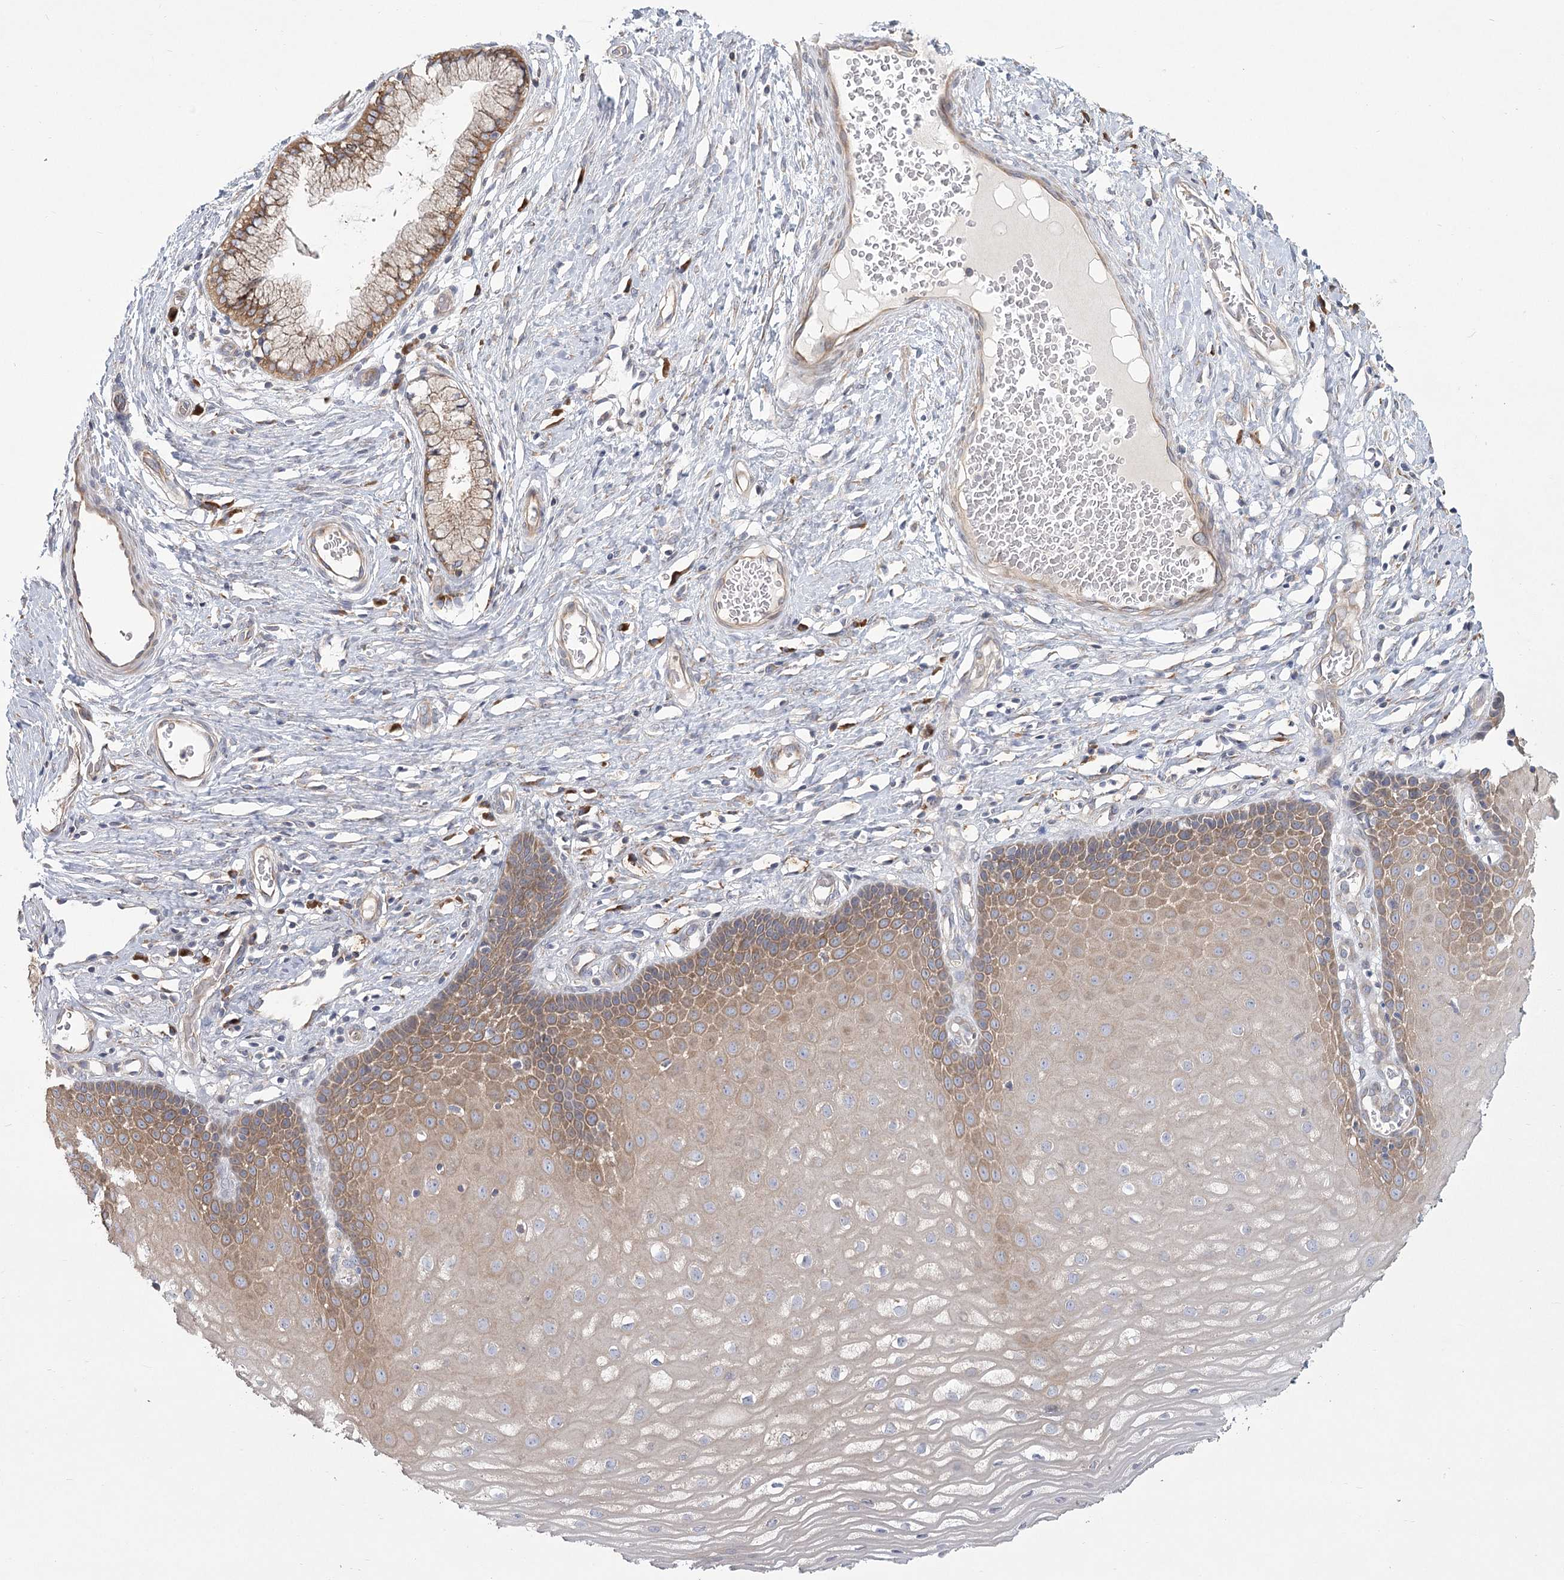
{"staining": {"intensity": "moderate", "quantity": ">75%", "location": "cytoplasmic/membranous"}, "tissue": "cervix", "cell_type": "Glandular cells", "image_type": "normal", "snomed": [{"axis": "morphology", "description": "Normal tissue, NOS"}, {"axis": "topography", "description": "Cervix"}], "caption": "This image reveals IHC staining of normal cervix, with medium moderate cytoplasmic/membranous staining in approximately >75% of glandular cells.", "gene": "CNTLN", "patient": {"sex": "female", "age": 55}}